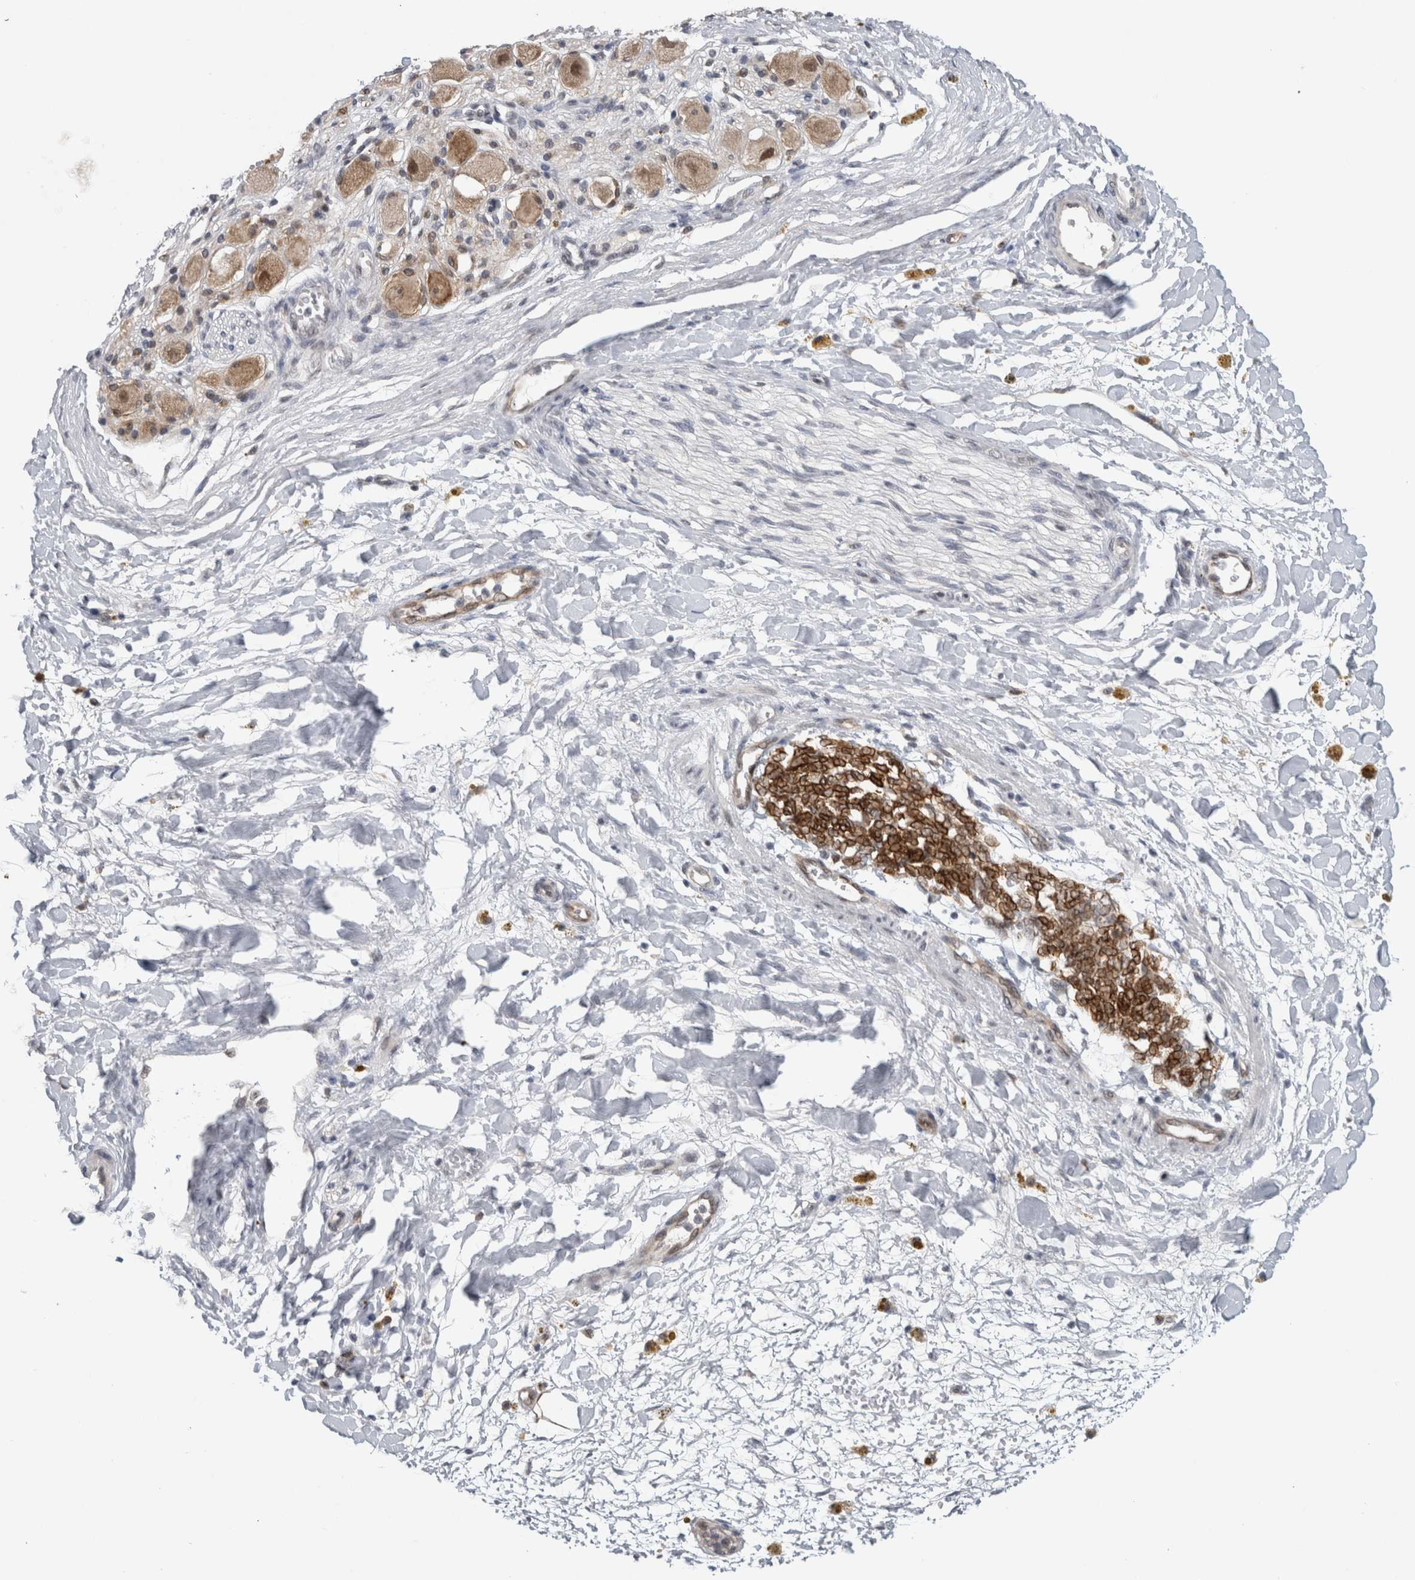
{"staining": {"intensity": "negative", "quantity": "none", "location": "none"}, "tissue": "soft tissue", "cell_type": "Fibroblasts", "image_type": "normal", "snomed": [{"axis": "morphology", "description": "Normal tissue, NOS"}, {"axis": "topography", "description": "Kidney"}, {"axis": "topography", "description": "Peripheral nerve tissue"}], "caption": "This is an immunohistochemistry (IHC) histopathology image of benign soft tissue. There is no staining in fibroblasts.", "gene": "PRXL2A", "patient": {"sex": "male", "age": 7}}